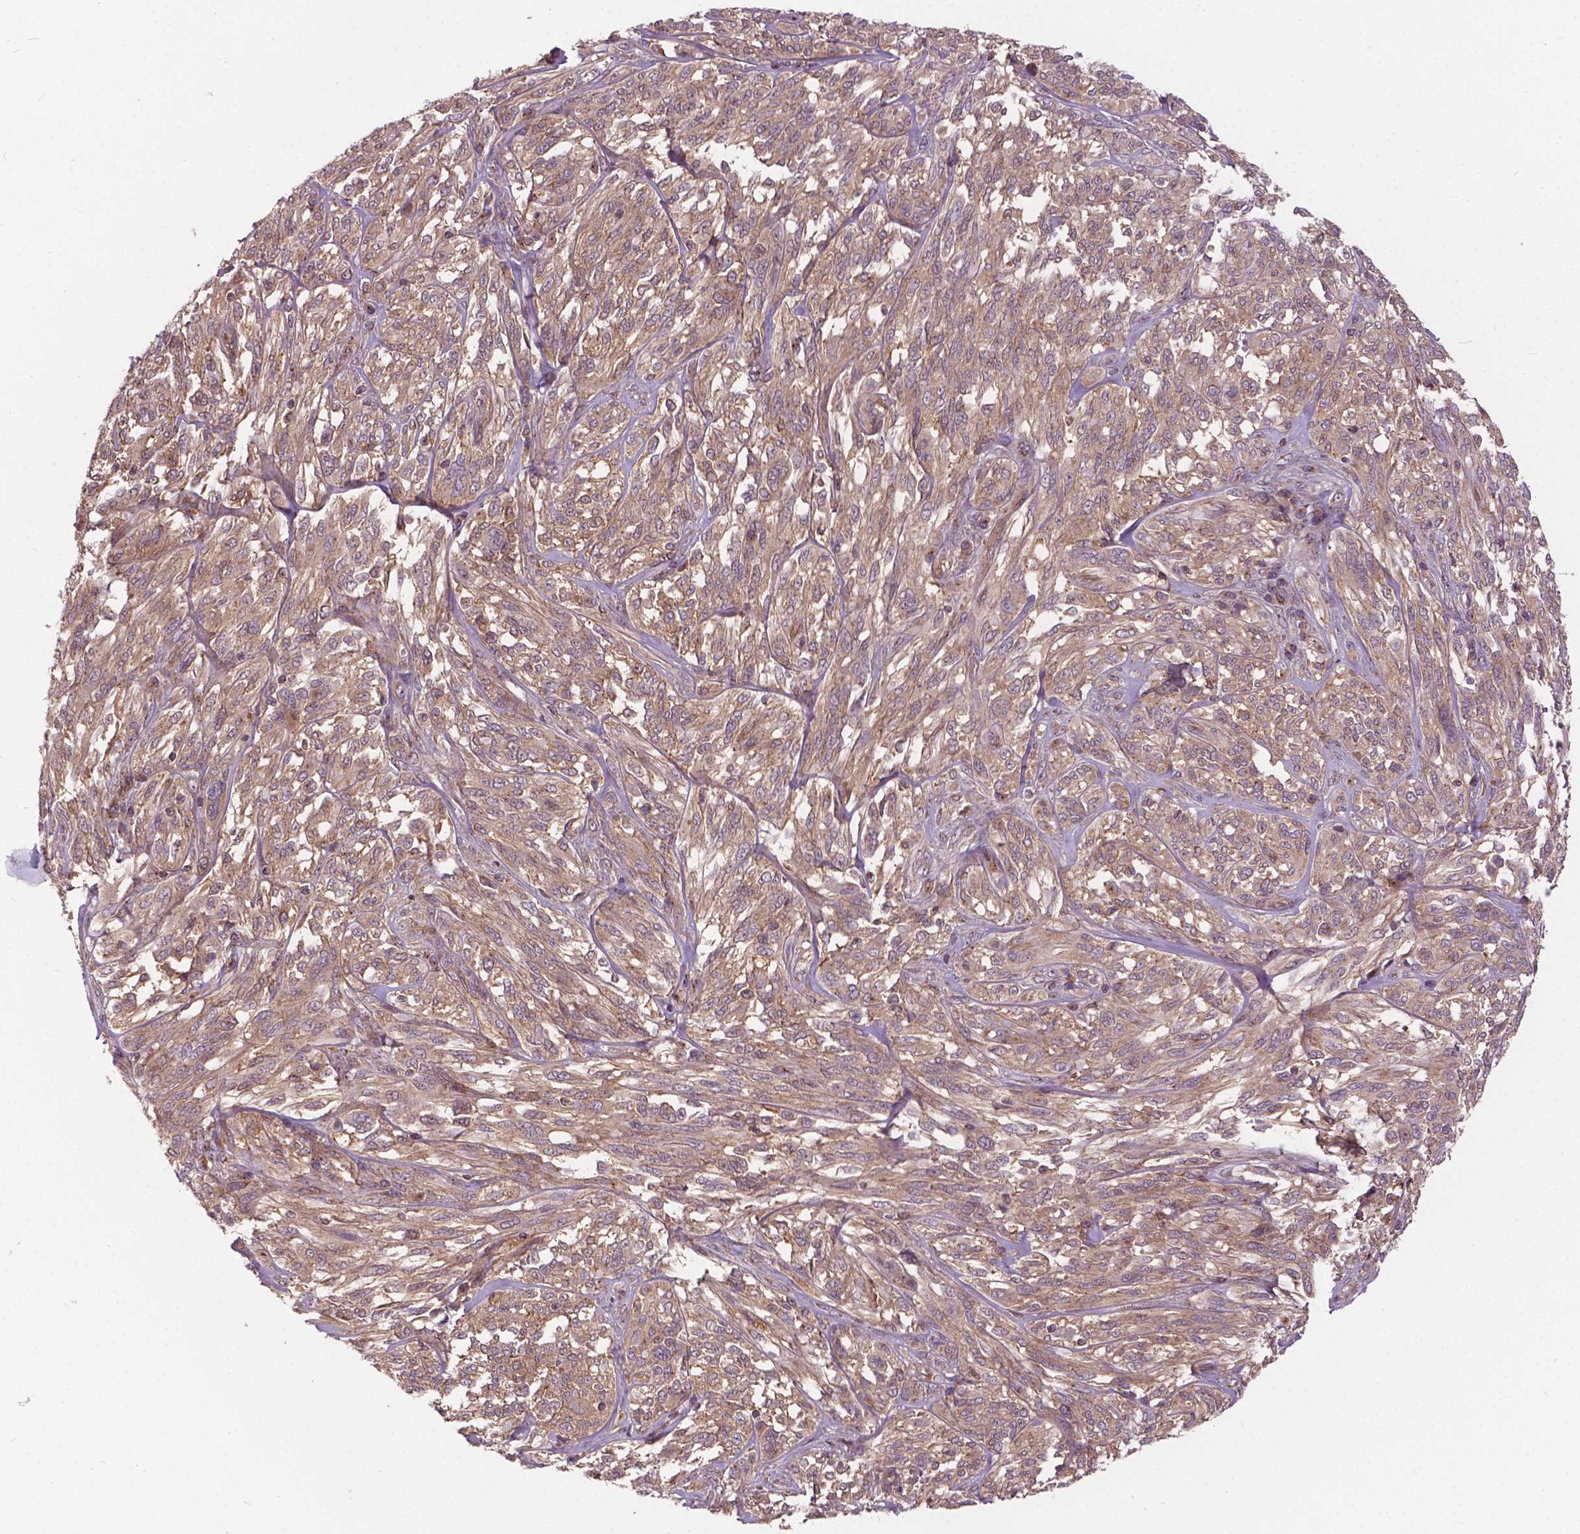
{"staining": {"intensity": "weak", "quantity": ">75%", "location": "cytoplasmic/membranous"}, "tissue": "melanoma", "cell_type": "Tumor cells", "image_type": "cancer", "snomed": [{"axis": "morphology", "description": "Malignant melanoma, NOS"}, {"axis": "topography", "description": "Skin"}], "caption": "The micrograph displays a brown stain indicating the presence of a protein in the cytoplasmic/membranous of tumor cells in malignant melanoma.", "gene": "MZT1", "patient": {"sex": "female", "age": 91}}